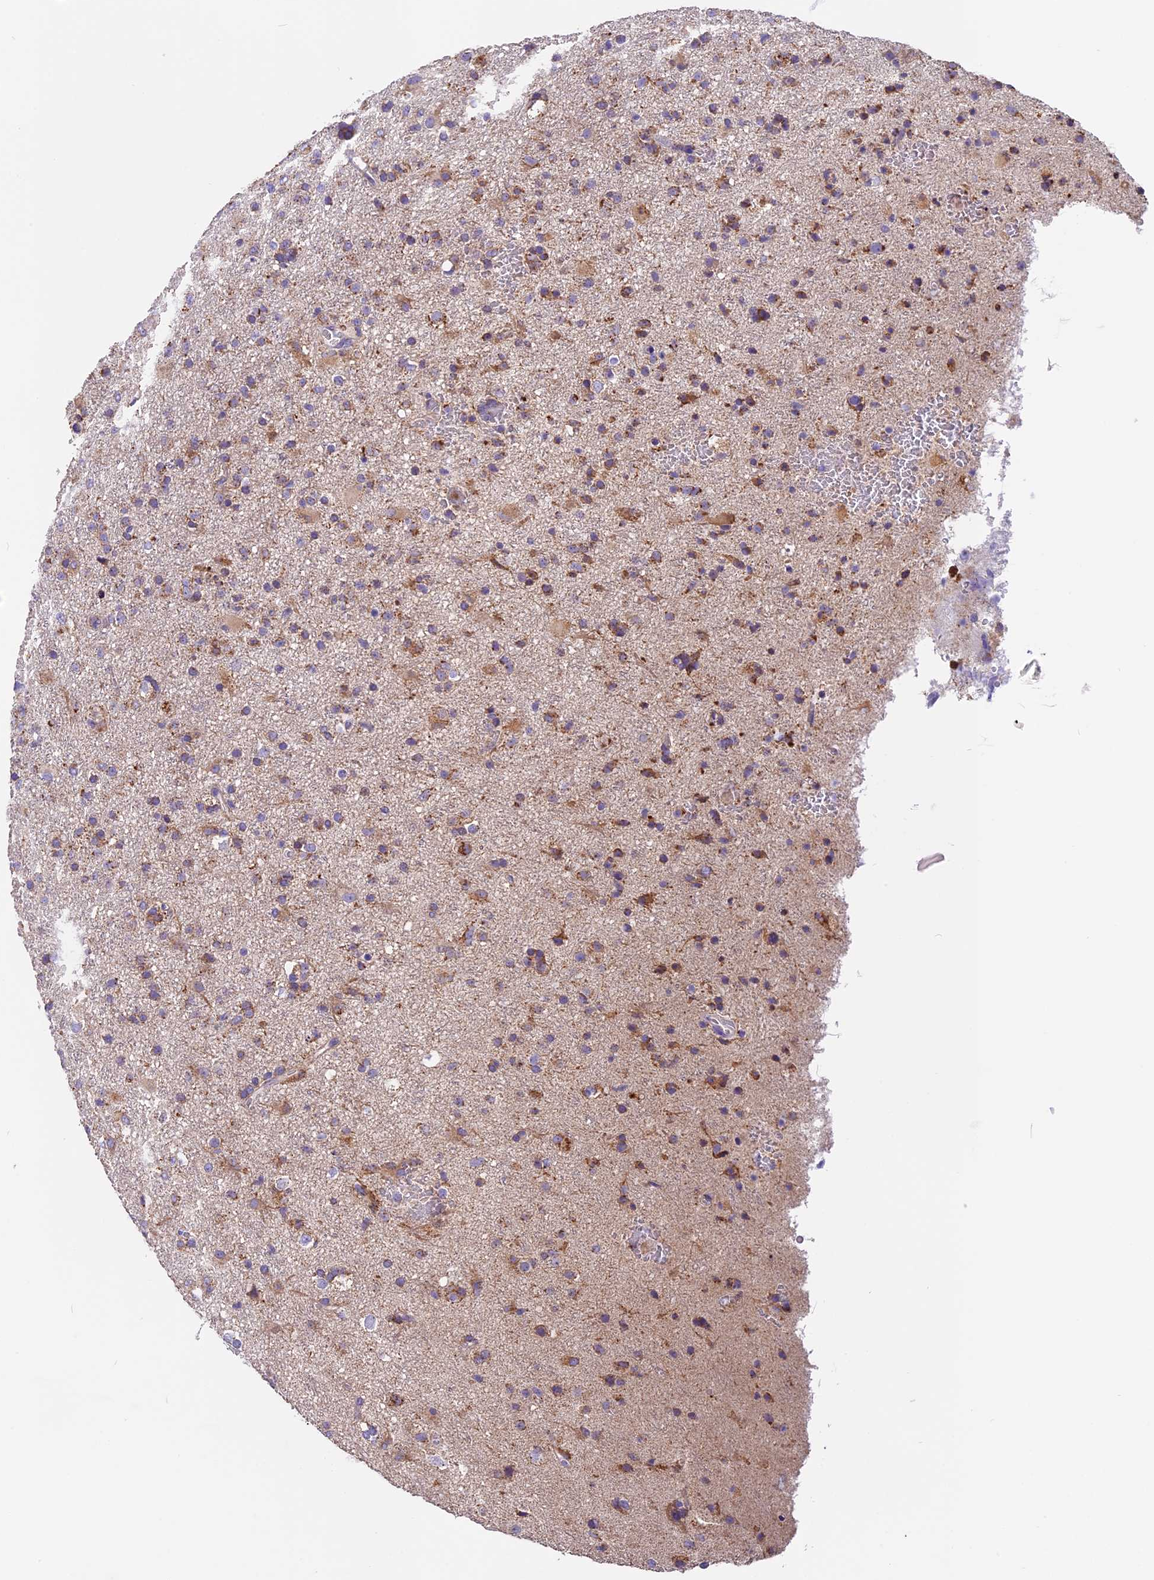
{"staining": {"intensity": "moderate", "quantity": "<25%", "location": "cytoplasmic/membranous"}, "tissue": "glioma", "cell_type": "Tumor cells", "image_type": "cancer", "snomed": [{"axis": "morphology", "description": "Glioma, malignant, Low grade"}, {"axis": "topography", "description": "Brain"}], "caption": "Malignant low-grade glioma stained for a protein demonstrates moderate cytoplasmic/membranous positivity in tumor cells.", "gene": "MGME1", "patient": {"sex": "male", "age": 65}}